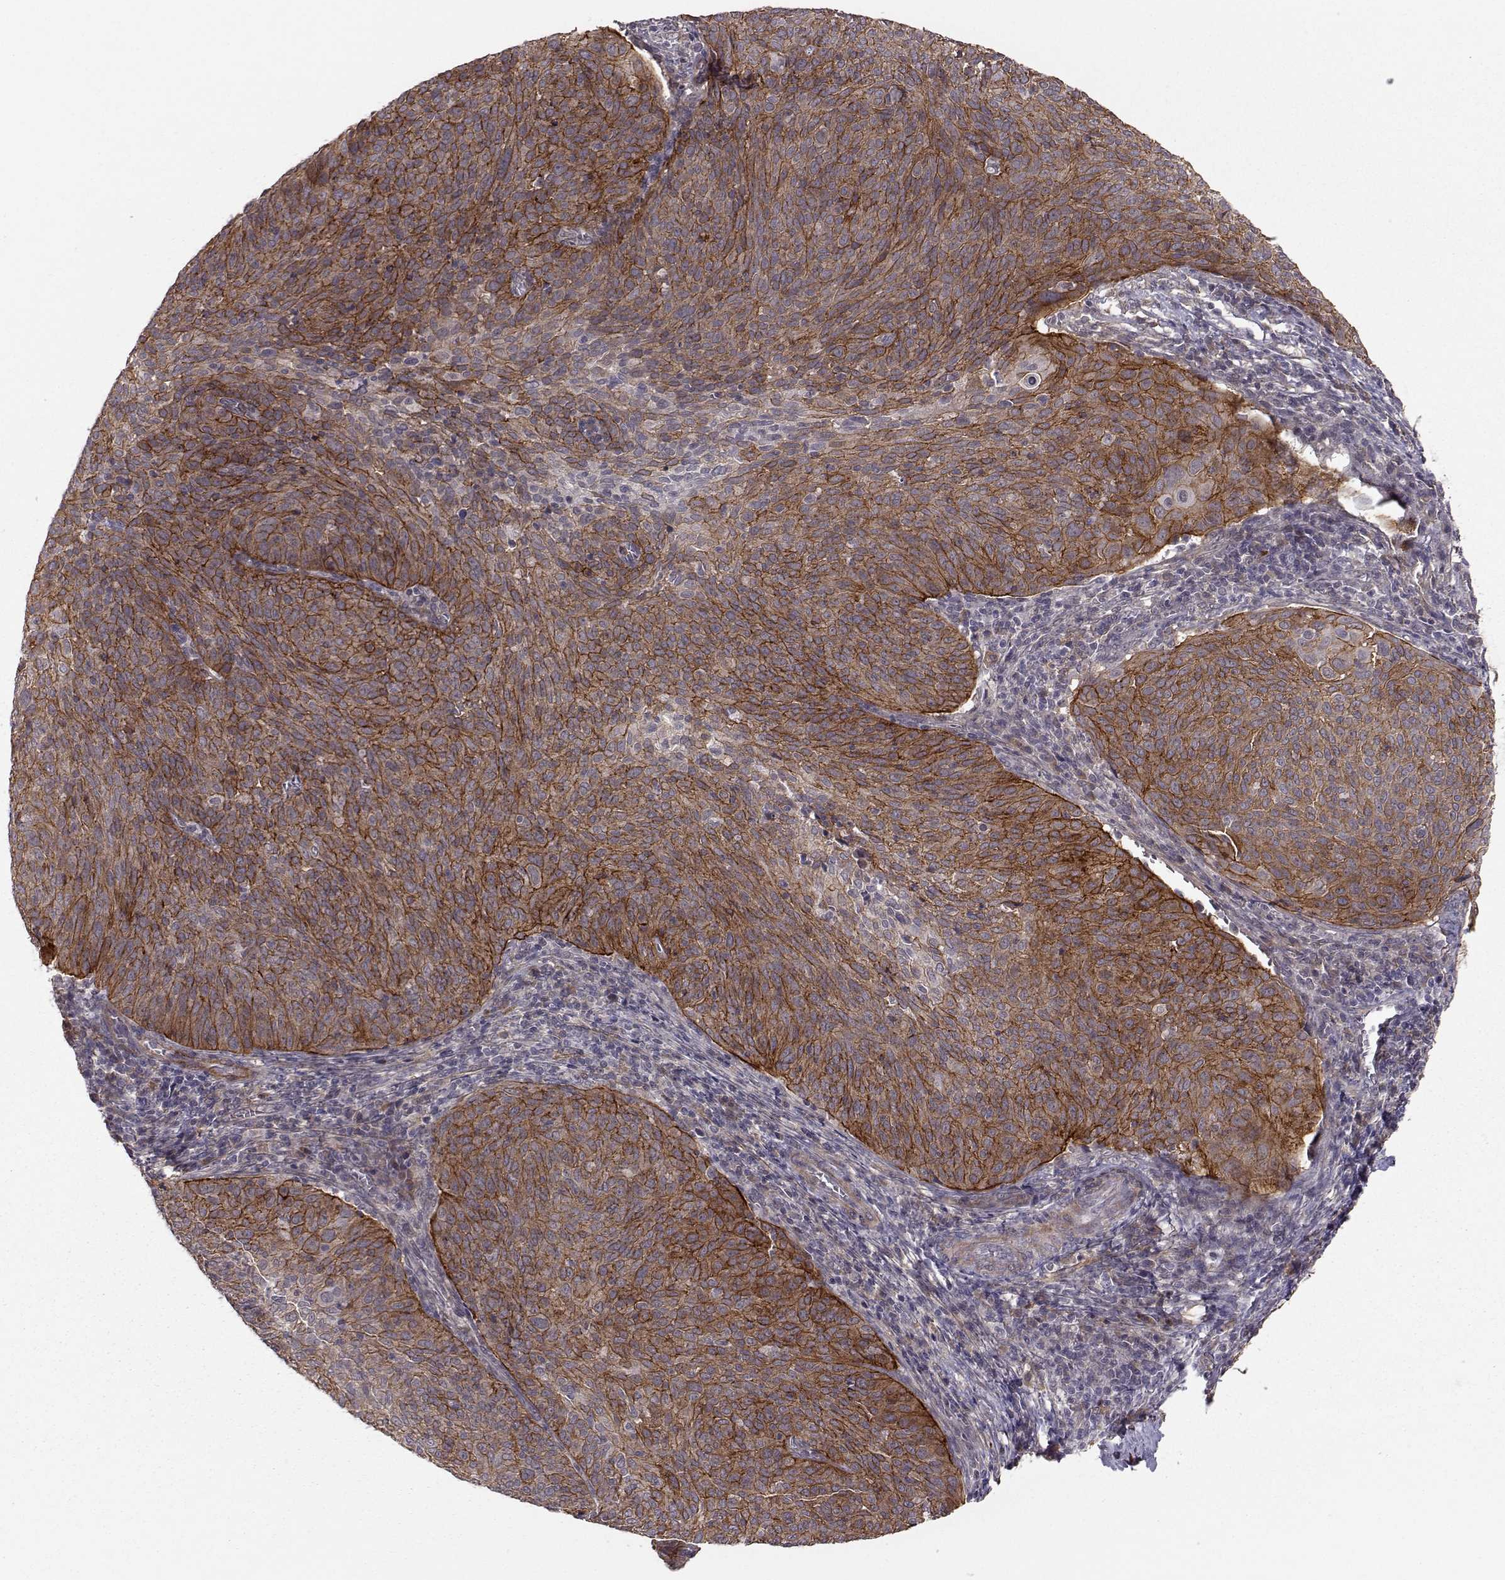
{"staining": {"intensity": "strong", "quantity": ">75%", "location": "cytoplasmic/membranous"}, "tissue": "cervical cancer", "cell_type": "Tumor cells", "image_type": "cancer", "snomed": [{"axis": "morphology", "description": "Squamous cell carcinoma, NOS"}, {"axis": "topography", "description": "Cervix"}], "caption": "Squamous cell carcinoma (cervical) stained with IHC reveals strong cytoplasmic/membranous expression in approximately >75% of tumor cells.", "gene": "PLEKHG3", "patient": {"sex": "female", "age": 39}}